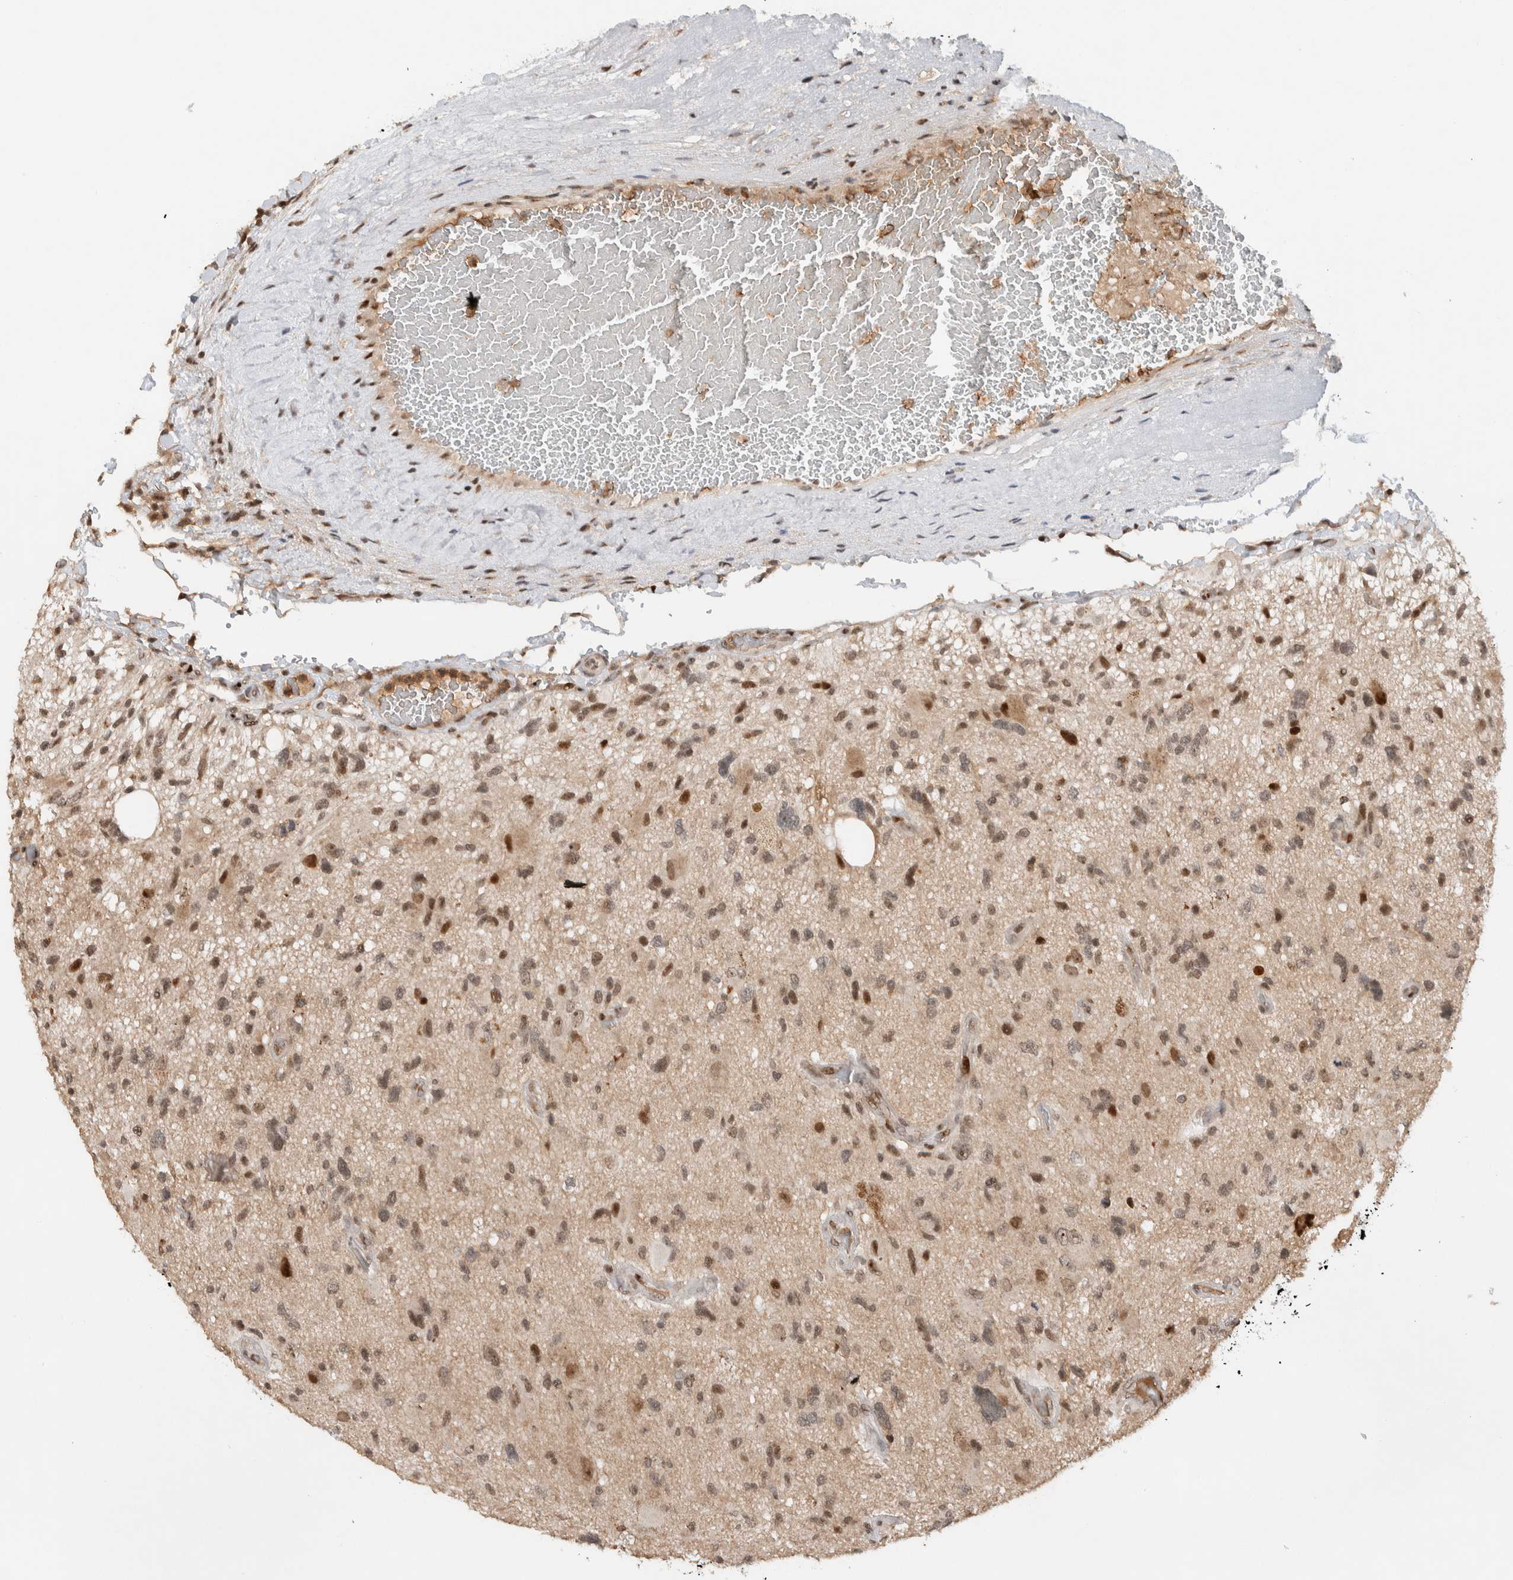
{"staining": {"intensity": "moderate", "quantity": ">75%", "location": "nuclear"}, "tissue": "glioma", "cell_type": "Tumor cells", "image_type": "cancer", "snomed": [{"axis": "morphology", "description": "Glioma, malignant, High grade"}, {"axis": "topography", "description": "Brain"}], "caption": "IHC image of neoplastic tissue: human malignant high-grade glioma stained using IHC displays medium levels of moderate protein expression localized specifically in the nuclear of tumor cells, appearing as a nuclear brown color.", "gene": "ZNF521", "patient": {"sex": "male", "age": 33}}